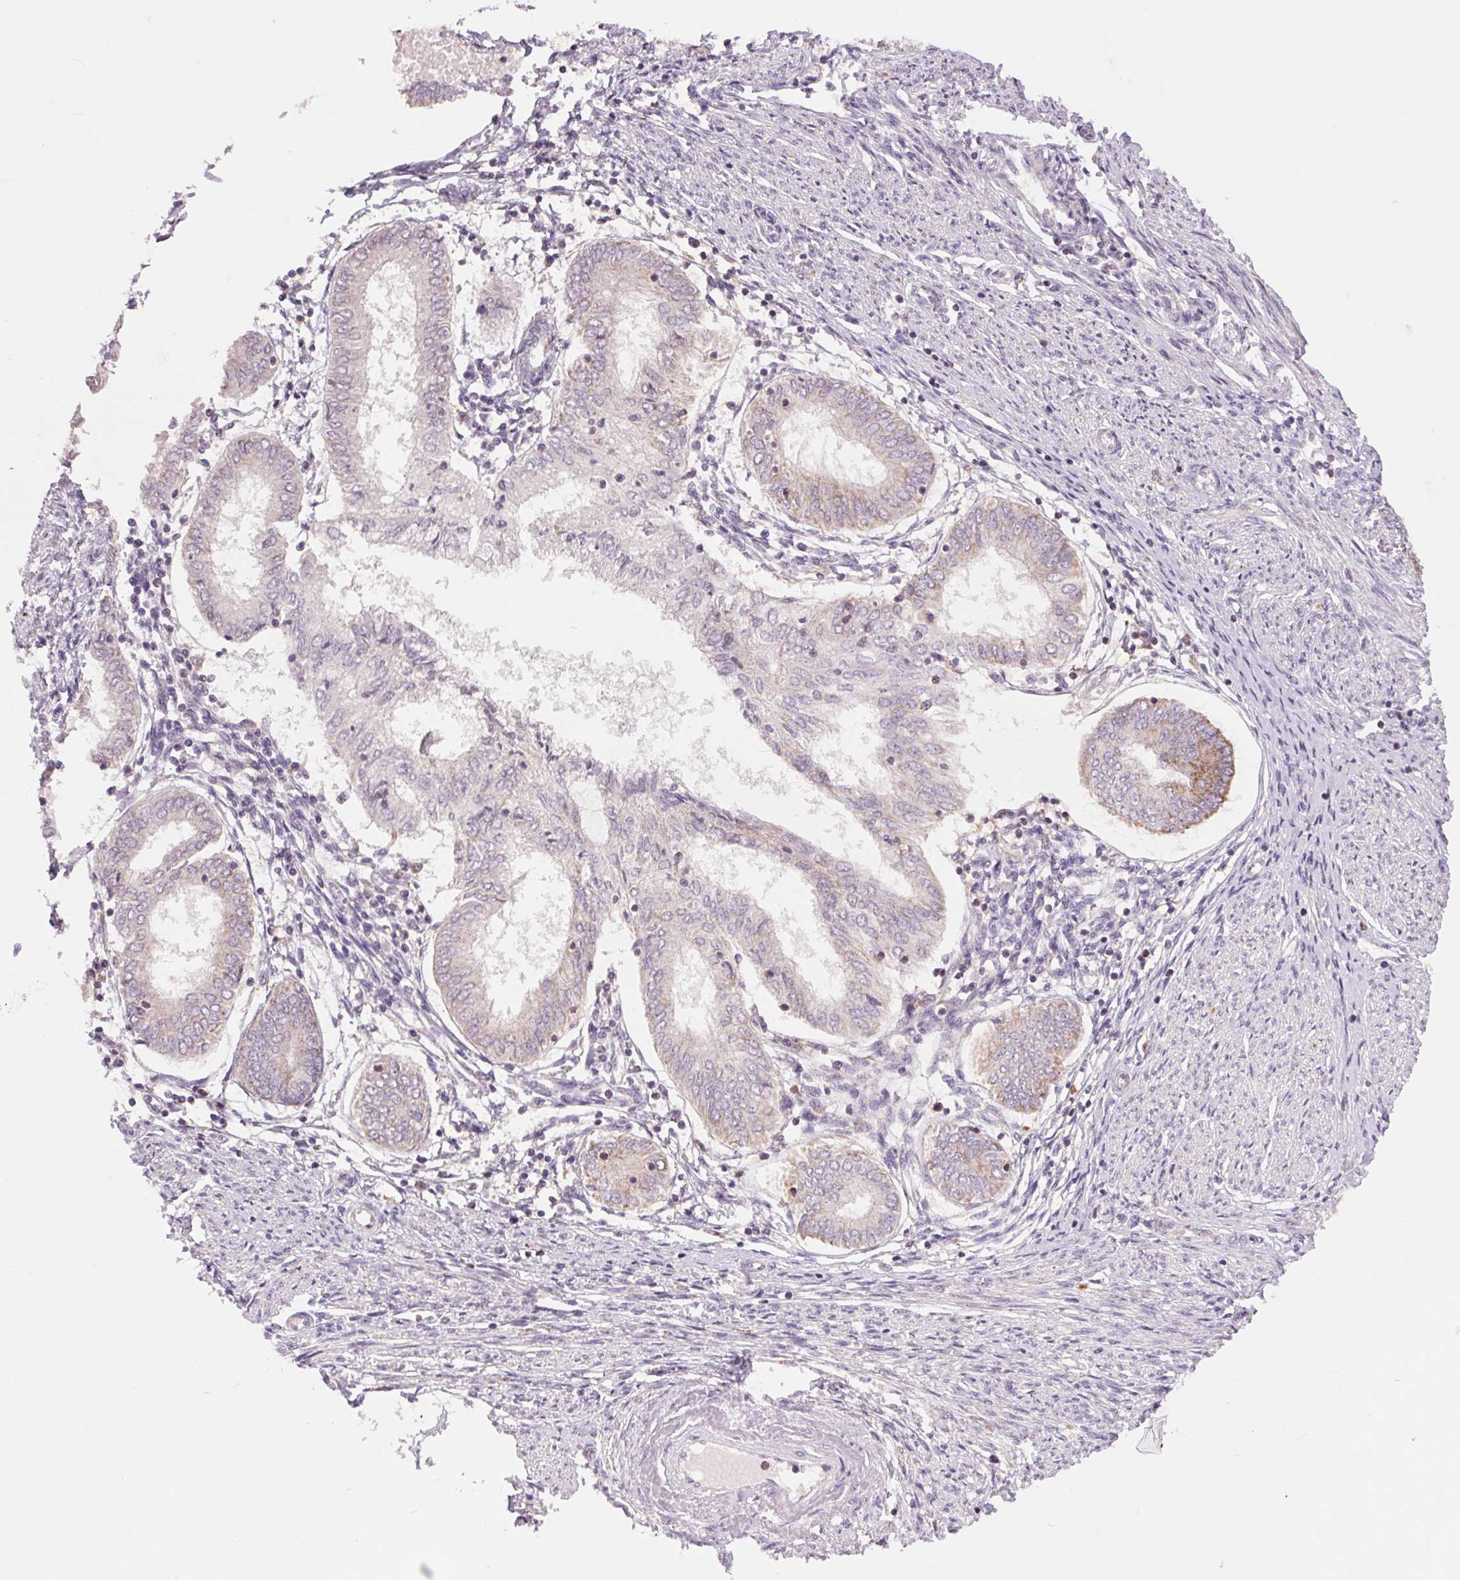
{"staining": {"intensity": "weak", "quantity": "<25%", "location": "cytoplasmic/membranous"}, "tissue": "endometrial cancer", "cell_type": "Tumor cells", "image_type": "cancer", "snomed": [{"axis": "morphology", "description": "Adenocarcinoma, NOS"}, {"axis": "topography", "description": "Endometrium"}], "caption": "Immunohistochemistry of endometrial cancer (adenocarcinoma) shows no positivity in tumor cells. (Stains: DAB (3,3'-diaminobenzidine) IHC with hematoxylin counter stain, Microscopy: brightfield microscopy at high magnification).", "gene": "COX6A1", "patient": {"sex": "female", "age": 68}}